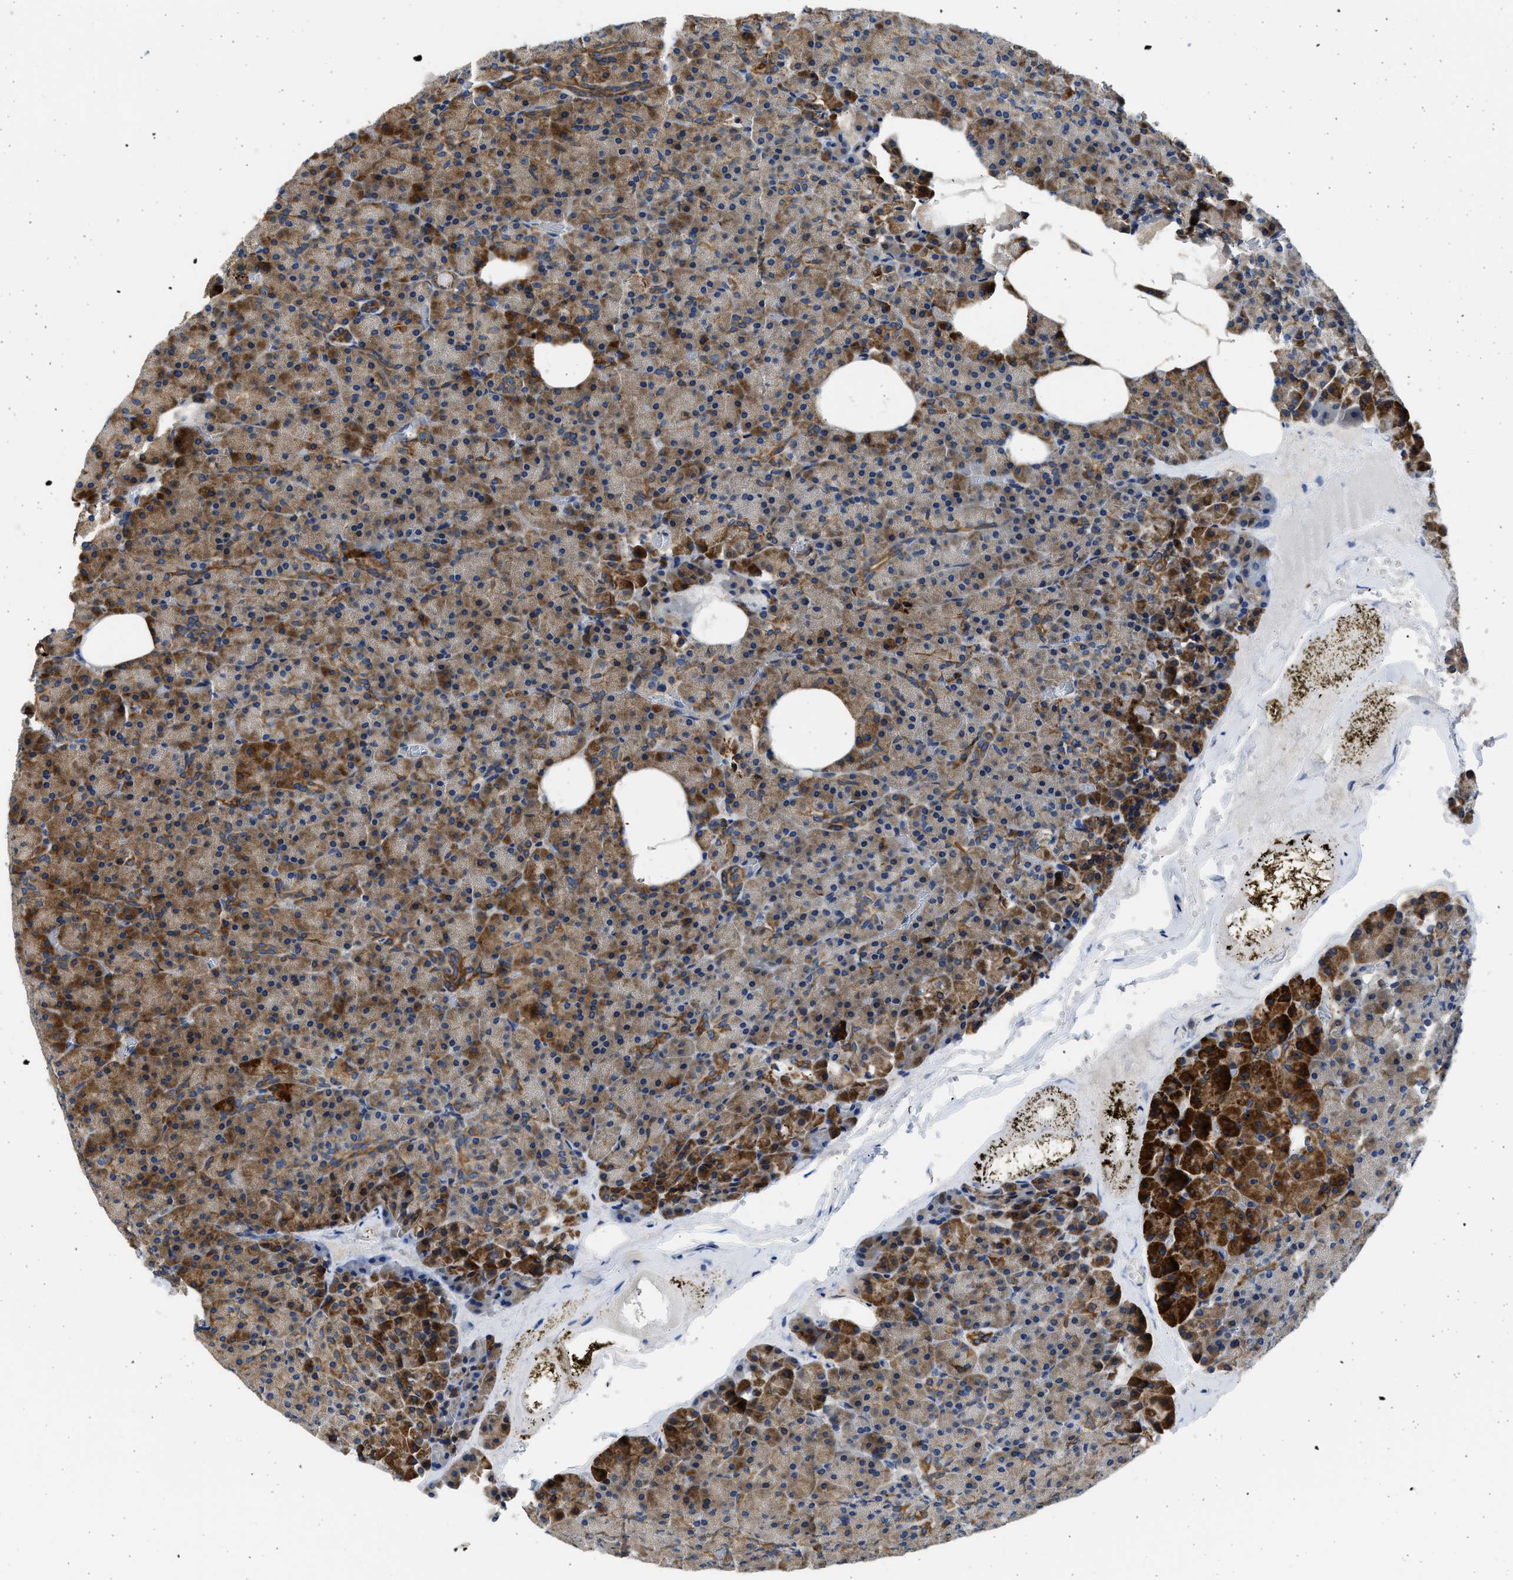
{"staining": {"intensity": "strong", "quantity": ">75%", "location": "cytoplasmic/membranous"}, "tissue": "pancreas", "cell_type": "Exocrine glandular cells", "image_type": "normal", "snomed": [{"axis": "morphology", "description": "Normal tissue, NOS"}, {"axis": "morphology", "description": "Carcinoid, malignant, NOS"}, {"axis": "topography", "description": "Pancreas"}], "caption": "Pancreas was stained to show a protein in brown. There is high levels of strong cytoplasmic/membranous staining in approximately >75% of exocrine glandular cells. (Brightfield microscopy of DAB IHC at high magnification).", "gene": "PLD2", "patient": {"sex": "female", "age": 35}}